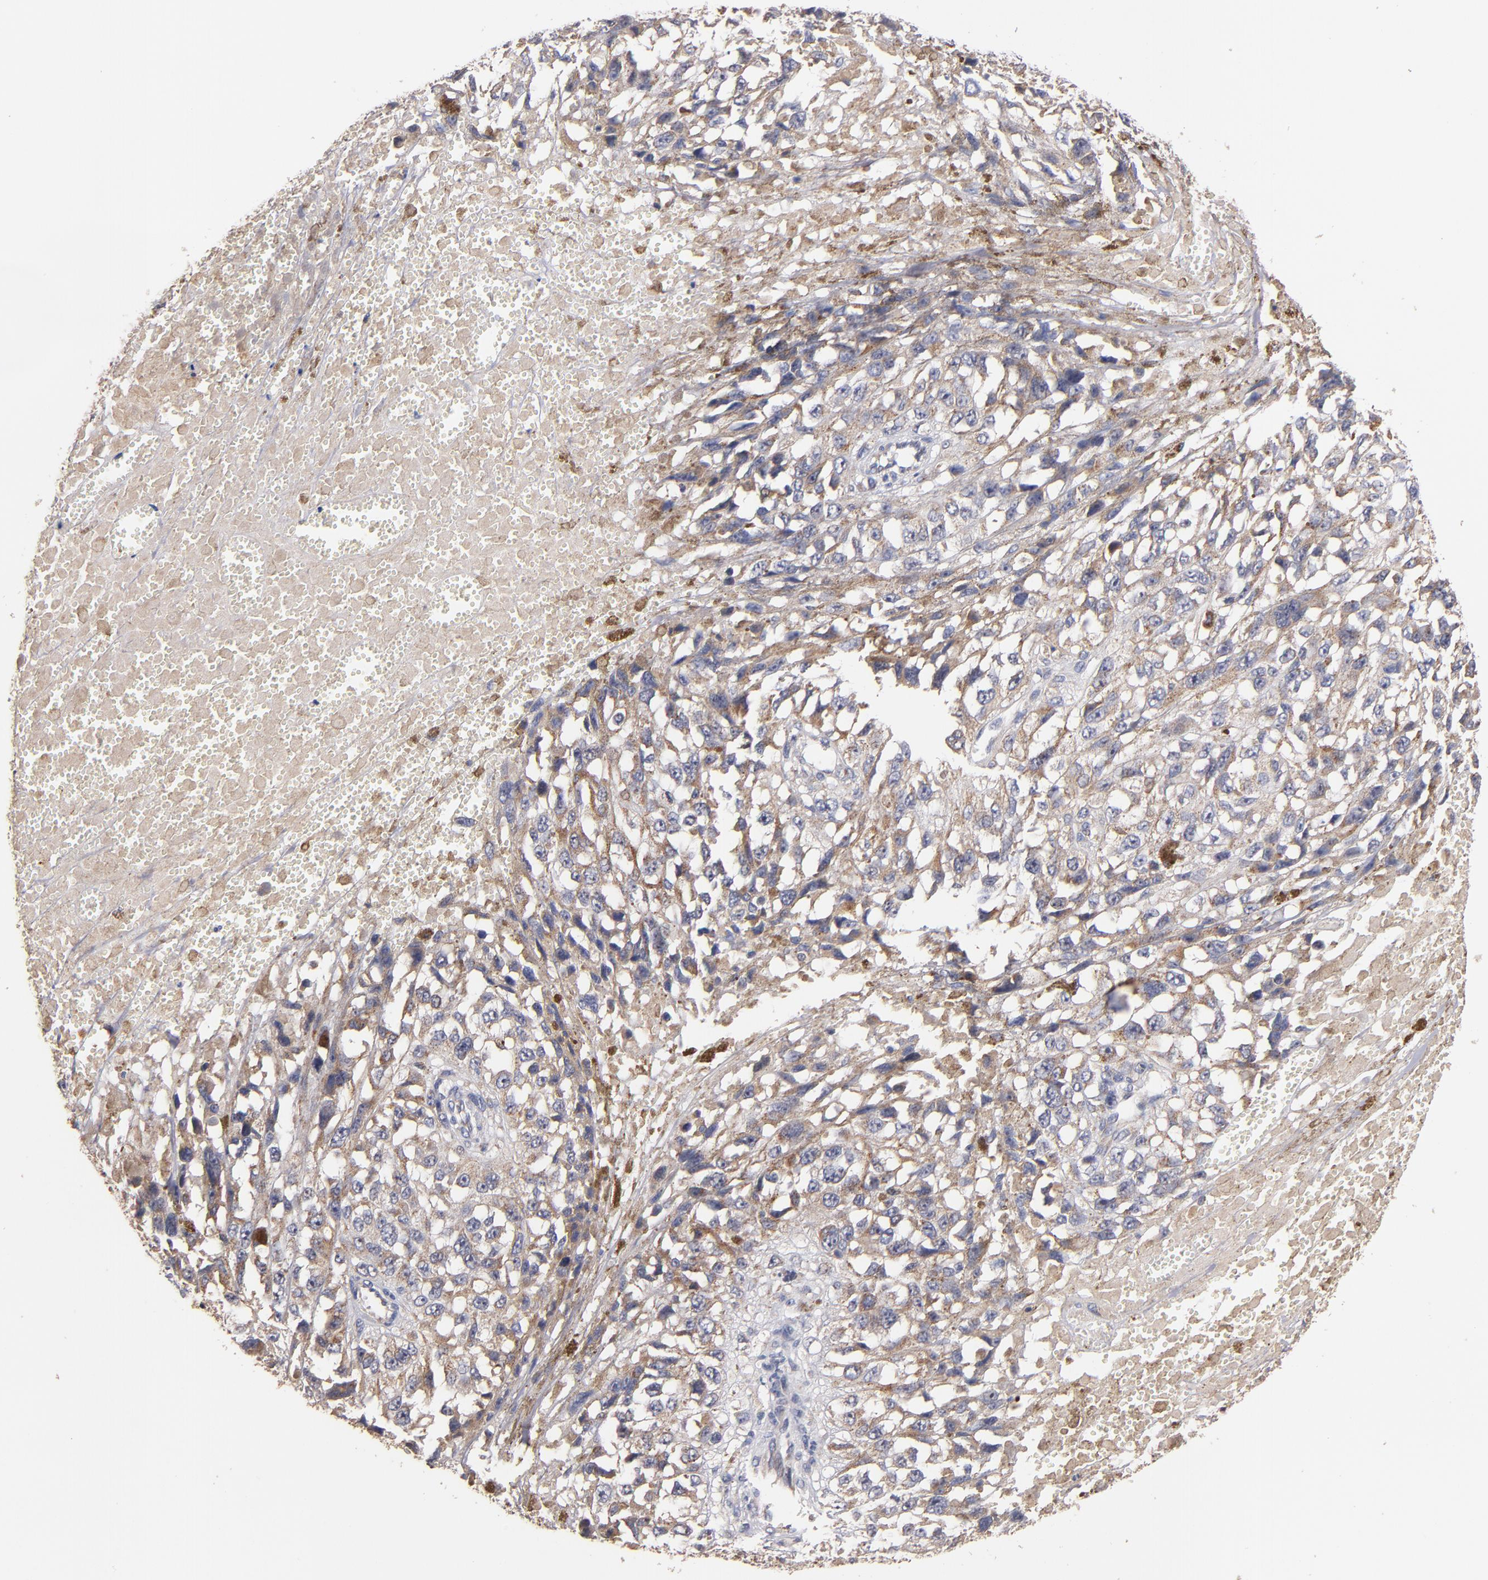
{"staining": {"intensity": "weak", "quantity": ">75%", "location": "cytoplasmic/membranous"}, "tissue": "melanoma", "cell_type": "Tumor cells", "image_type": "cancer", "snomed": [{"axis": "morphology", "description": "Malignant melanoma, Metastatic site"}, {"axis": "topography", "description": "Lymph node"}], "caption": "IHC (DAB (3,3'-diaminobenzidine)) staining of melanoma shows weak cytoplasmic/membranous protein positivity in about >75% of tumor cells.", "gene": "DIABLO", "patient": {"sex": "male", "age": 59}}